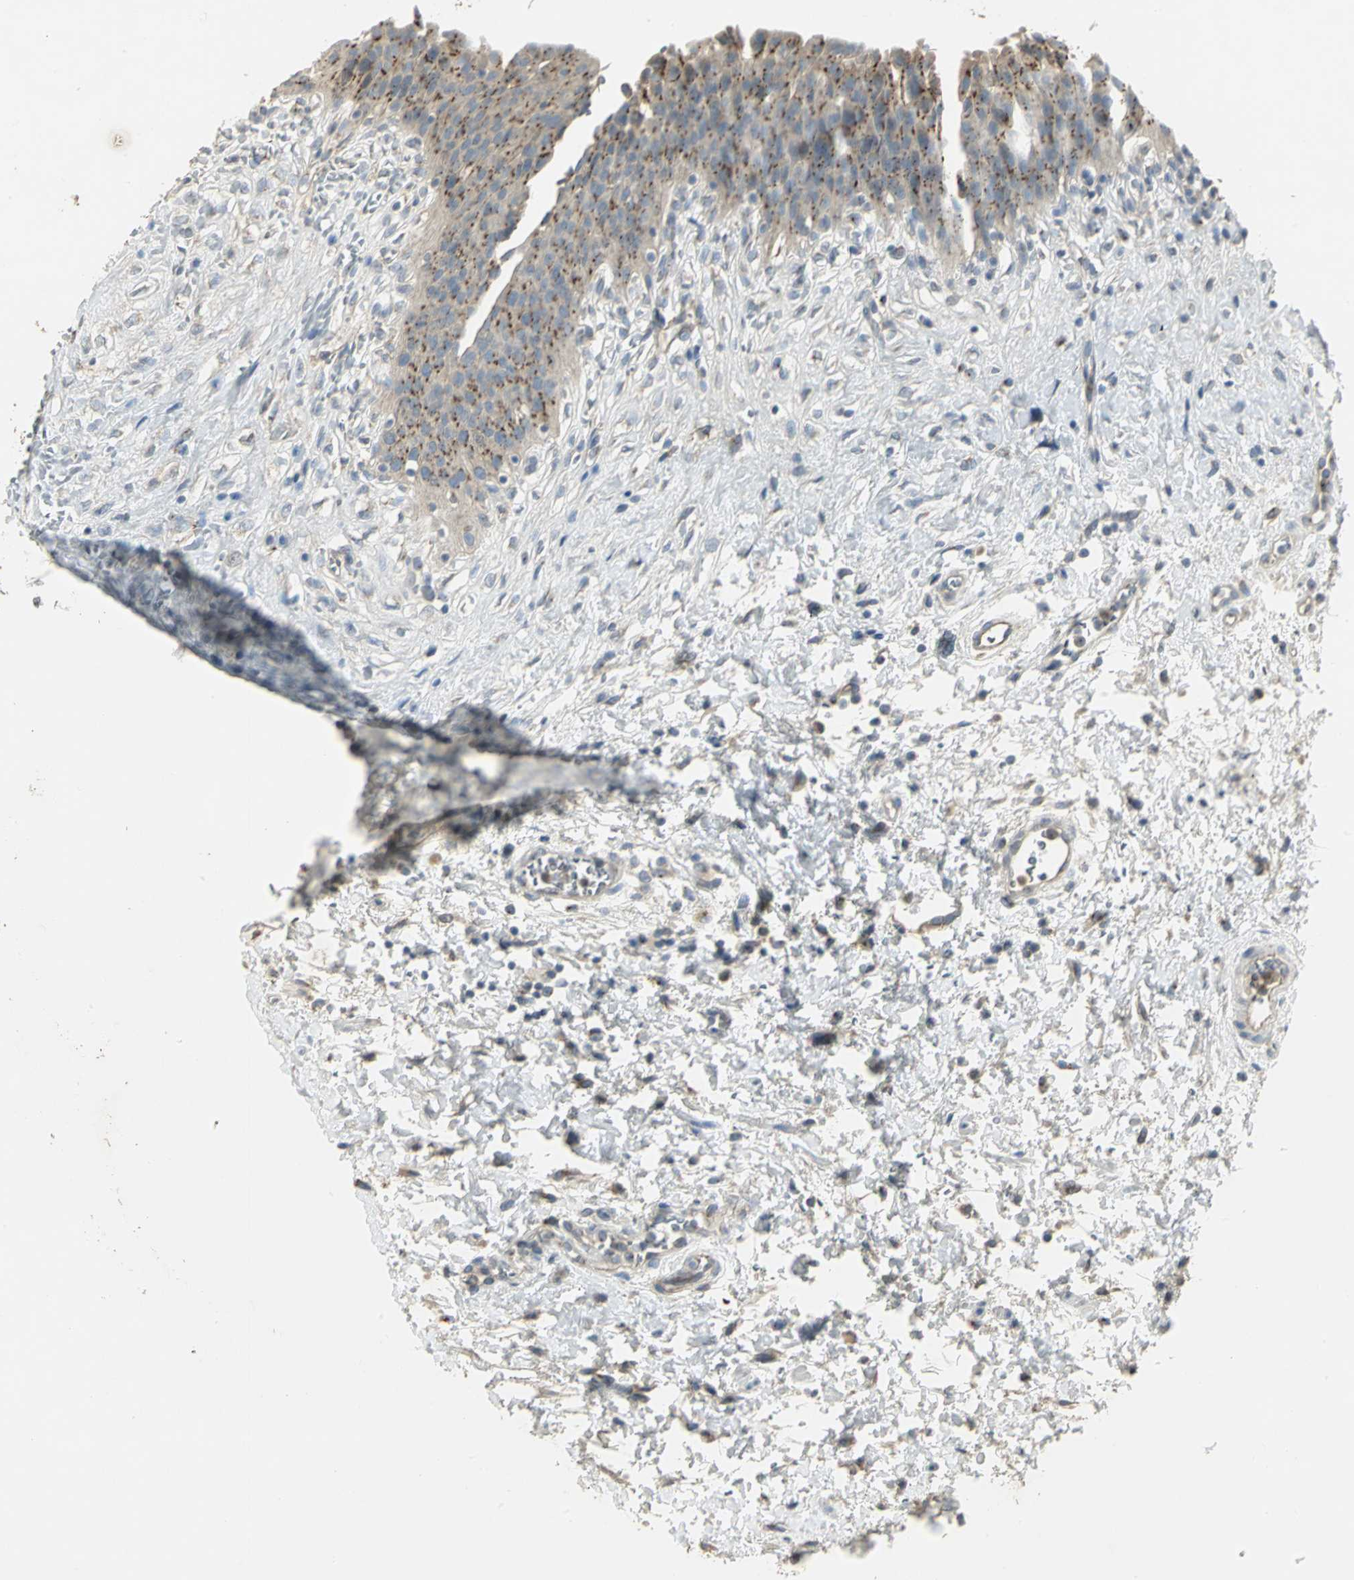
{"staining": {"intensity": "strong", "quantity": ">75%", "location": "cytoplasmic/membranous"}, "tissue": "urinary bladder", "cell_type": "Urothelial cells", "image_type": "normal", "snomed": [{"axis": "morphology", "description": "Normal tissue, NOS"}, {"axis": "morphology", "description": "Dysplasia, NOS"}, {"axis": "topography", "description": "Urinary bladder"}], "caption": "This is a histology image of immunohistochemistry staining of benign urinary bladder, which shows strong staining in the cytoplasmic/membranous of urothelial cells.", "gene": "TM9SF2", "patient": {"sex": "male", "age": 35}}